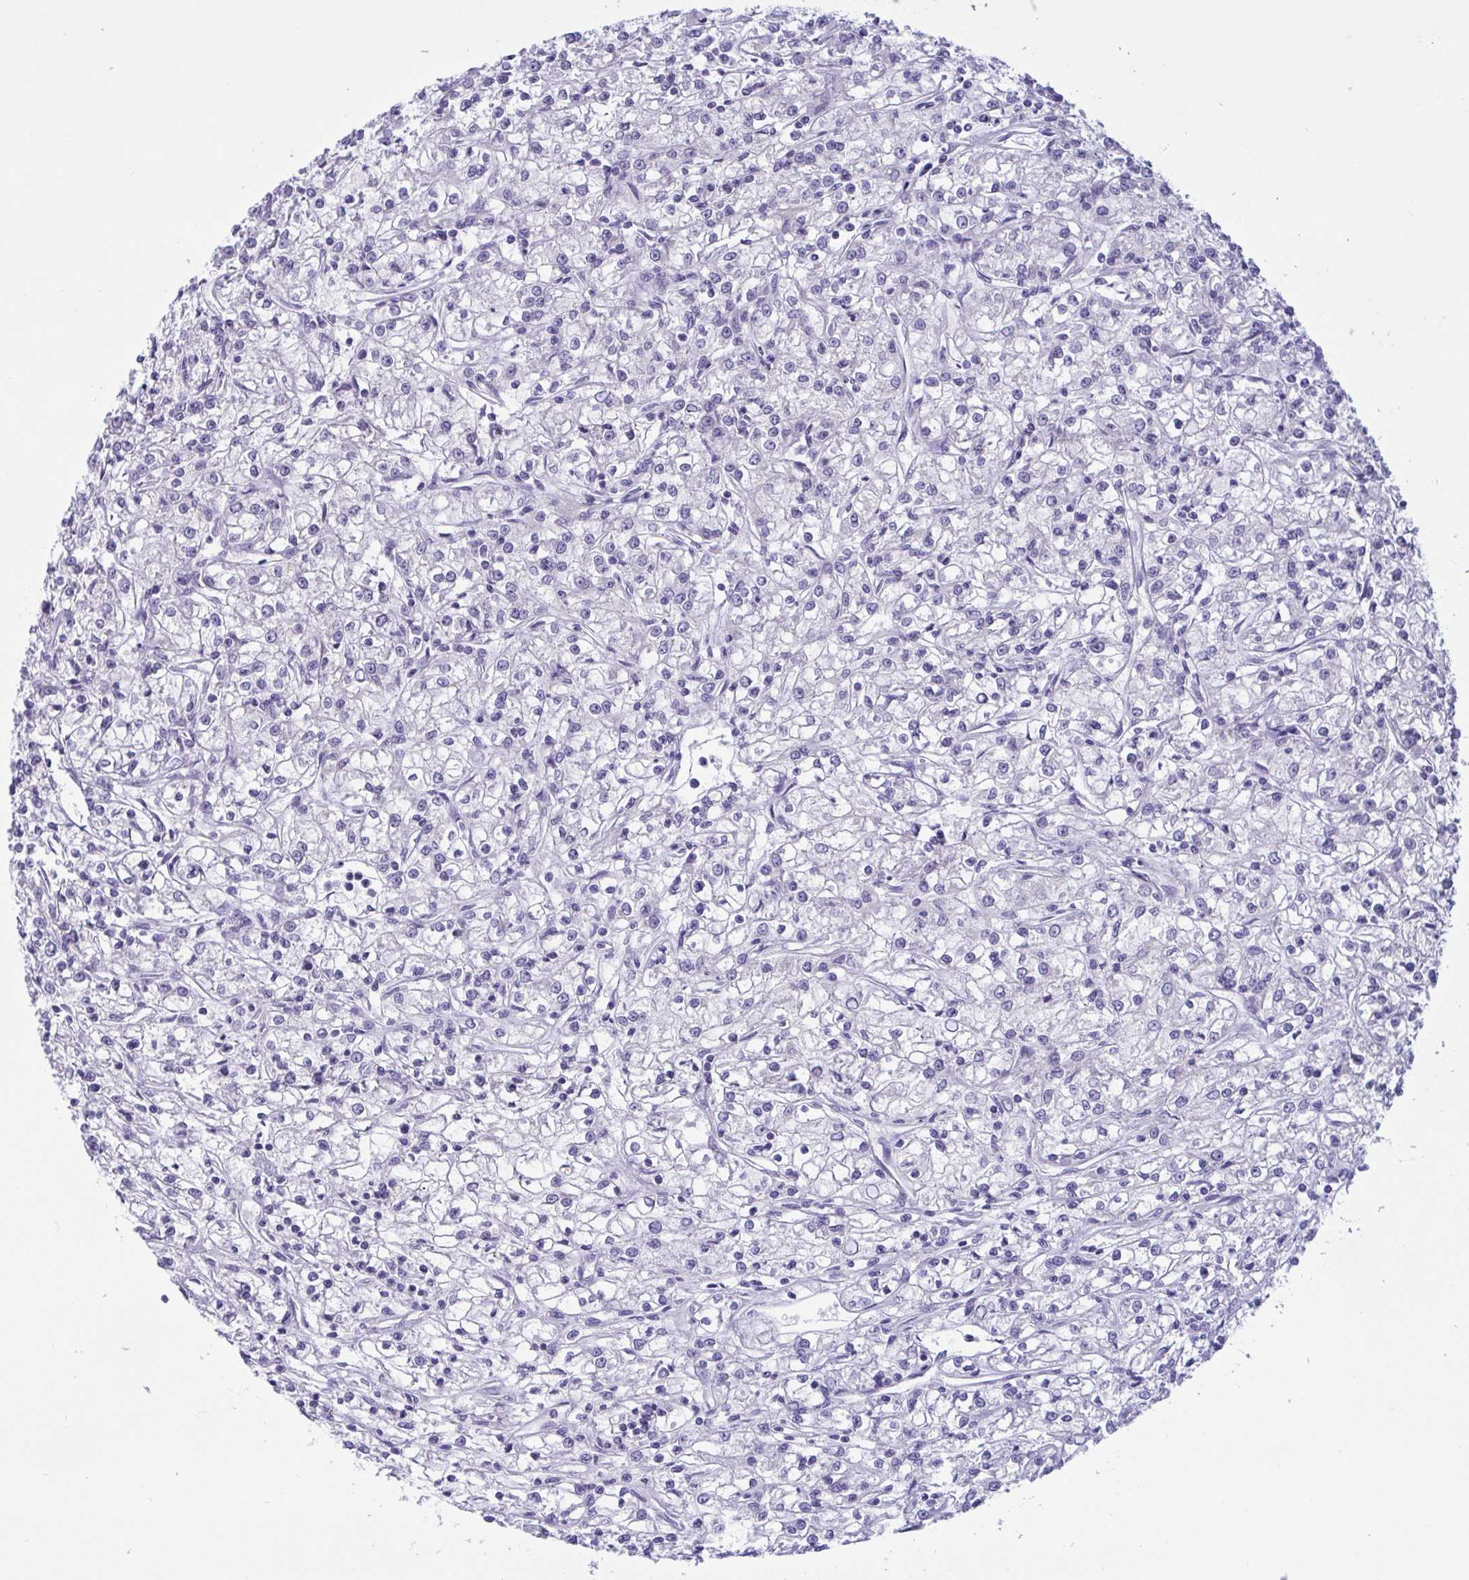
{"staining": {"intensity": "negative", "quantity": "none", "location": "none"}, "tissue": "renal cancer", "cell_type": "Tumor cells", "image_type": "cancer", "snomed": [{"axis": "morphology", "description": "Adenocarcinoma, NOS"}, {"axis": "topography", "description": "Kidney"}], "caption": "IHC of renal adenocarcinoma exhibits no positivity in tumor cells.", "gene": "CAMLG", "patient": {"sex": "female", "age": 59}}